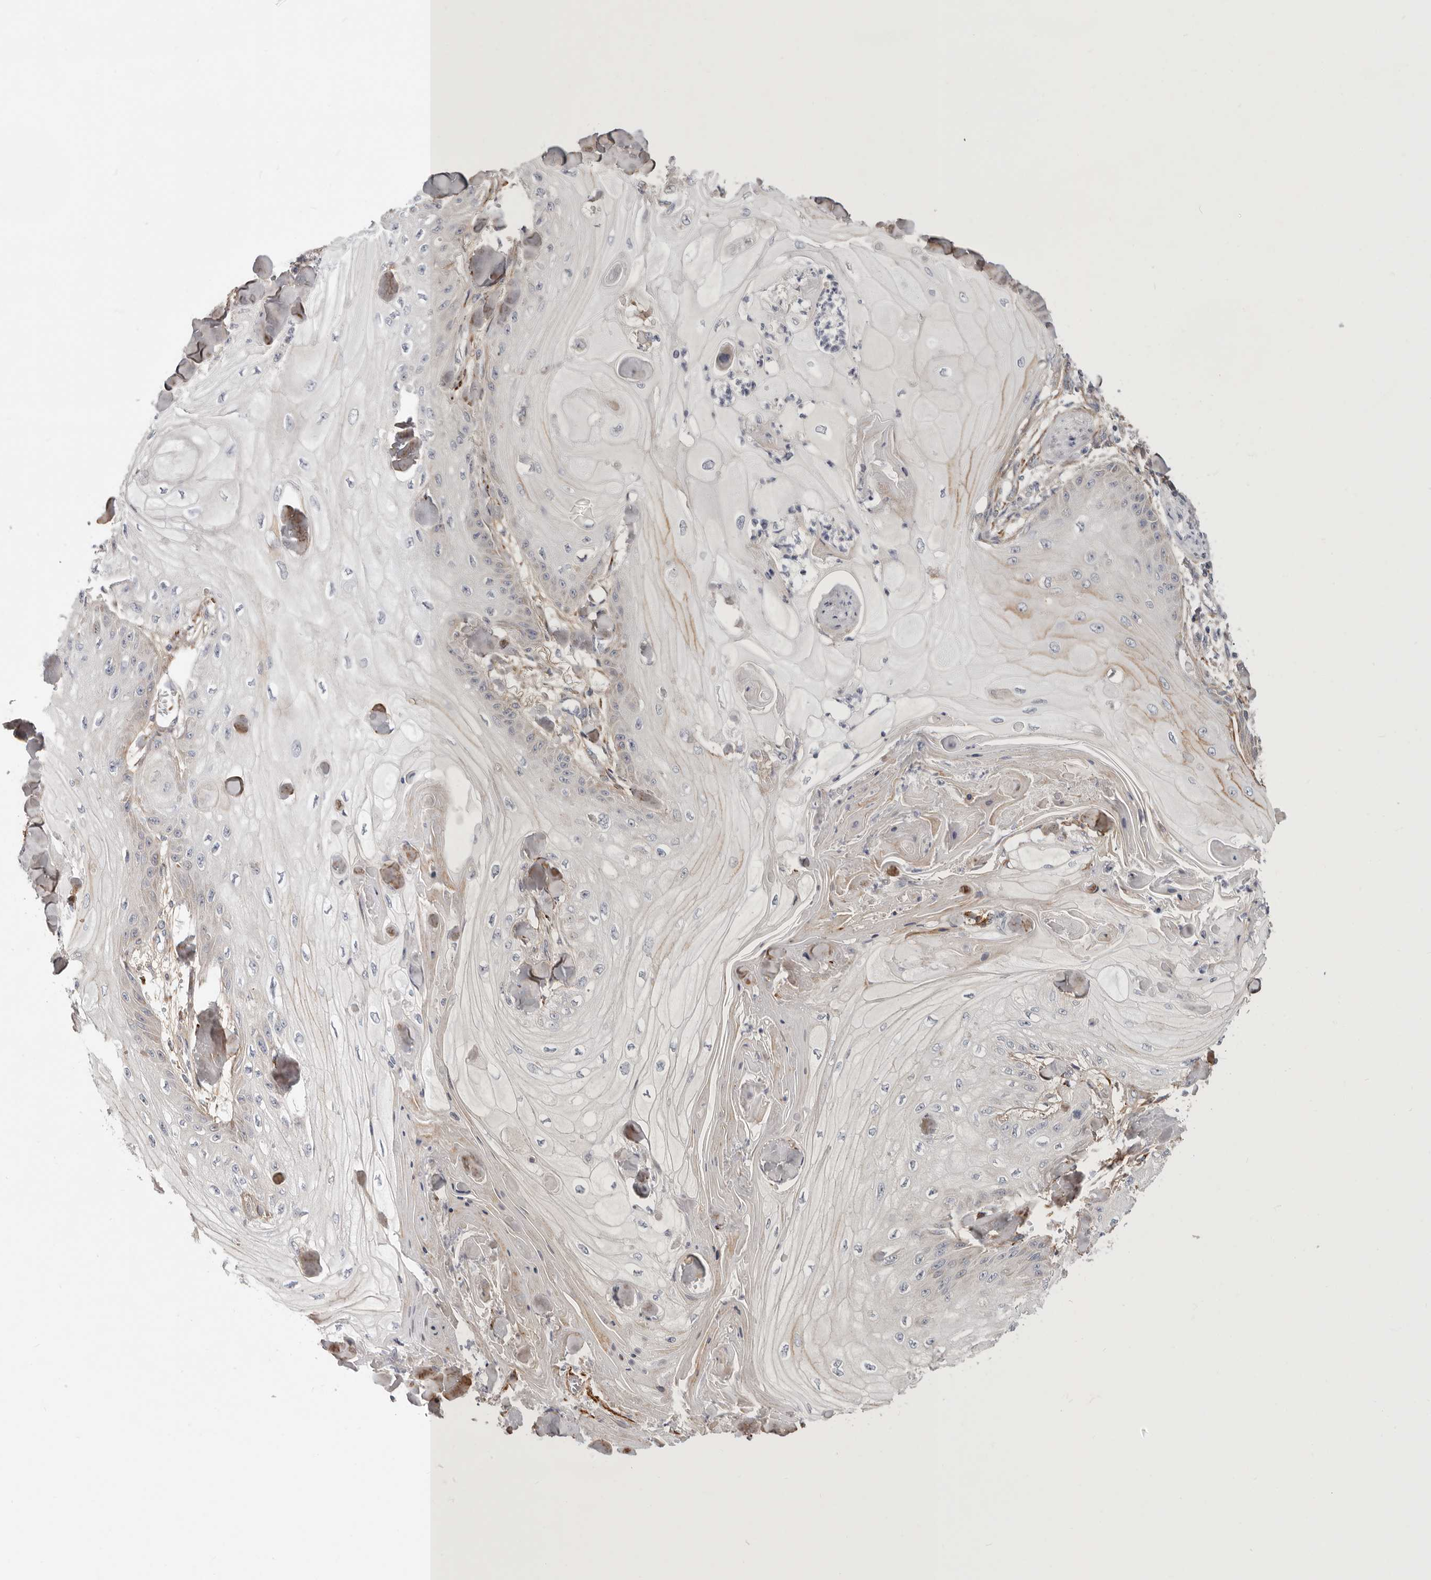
{"staining": {"intensity": "negative", "quantity": "none", "location": "none"}, "tissue": "skin cancer", "cell_type": "Tumor cells", "image_type": "cancer", "snomed": [{"axis": "morphology", "description": "Squamous cell carcinoma, NOS"}, {"axis": "topography", "description": "Skin"}], "caption": "This histopathology image is of squamous cell carcinoma (skin) stained with immunohistochemistry to label a protein in brown with the nuclei are counter-stained blue. There is no positivity in tumor cells.", "gene": "MRPS10", "patient": {"sex": "male", "age": 74}}